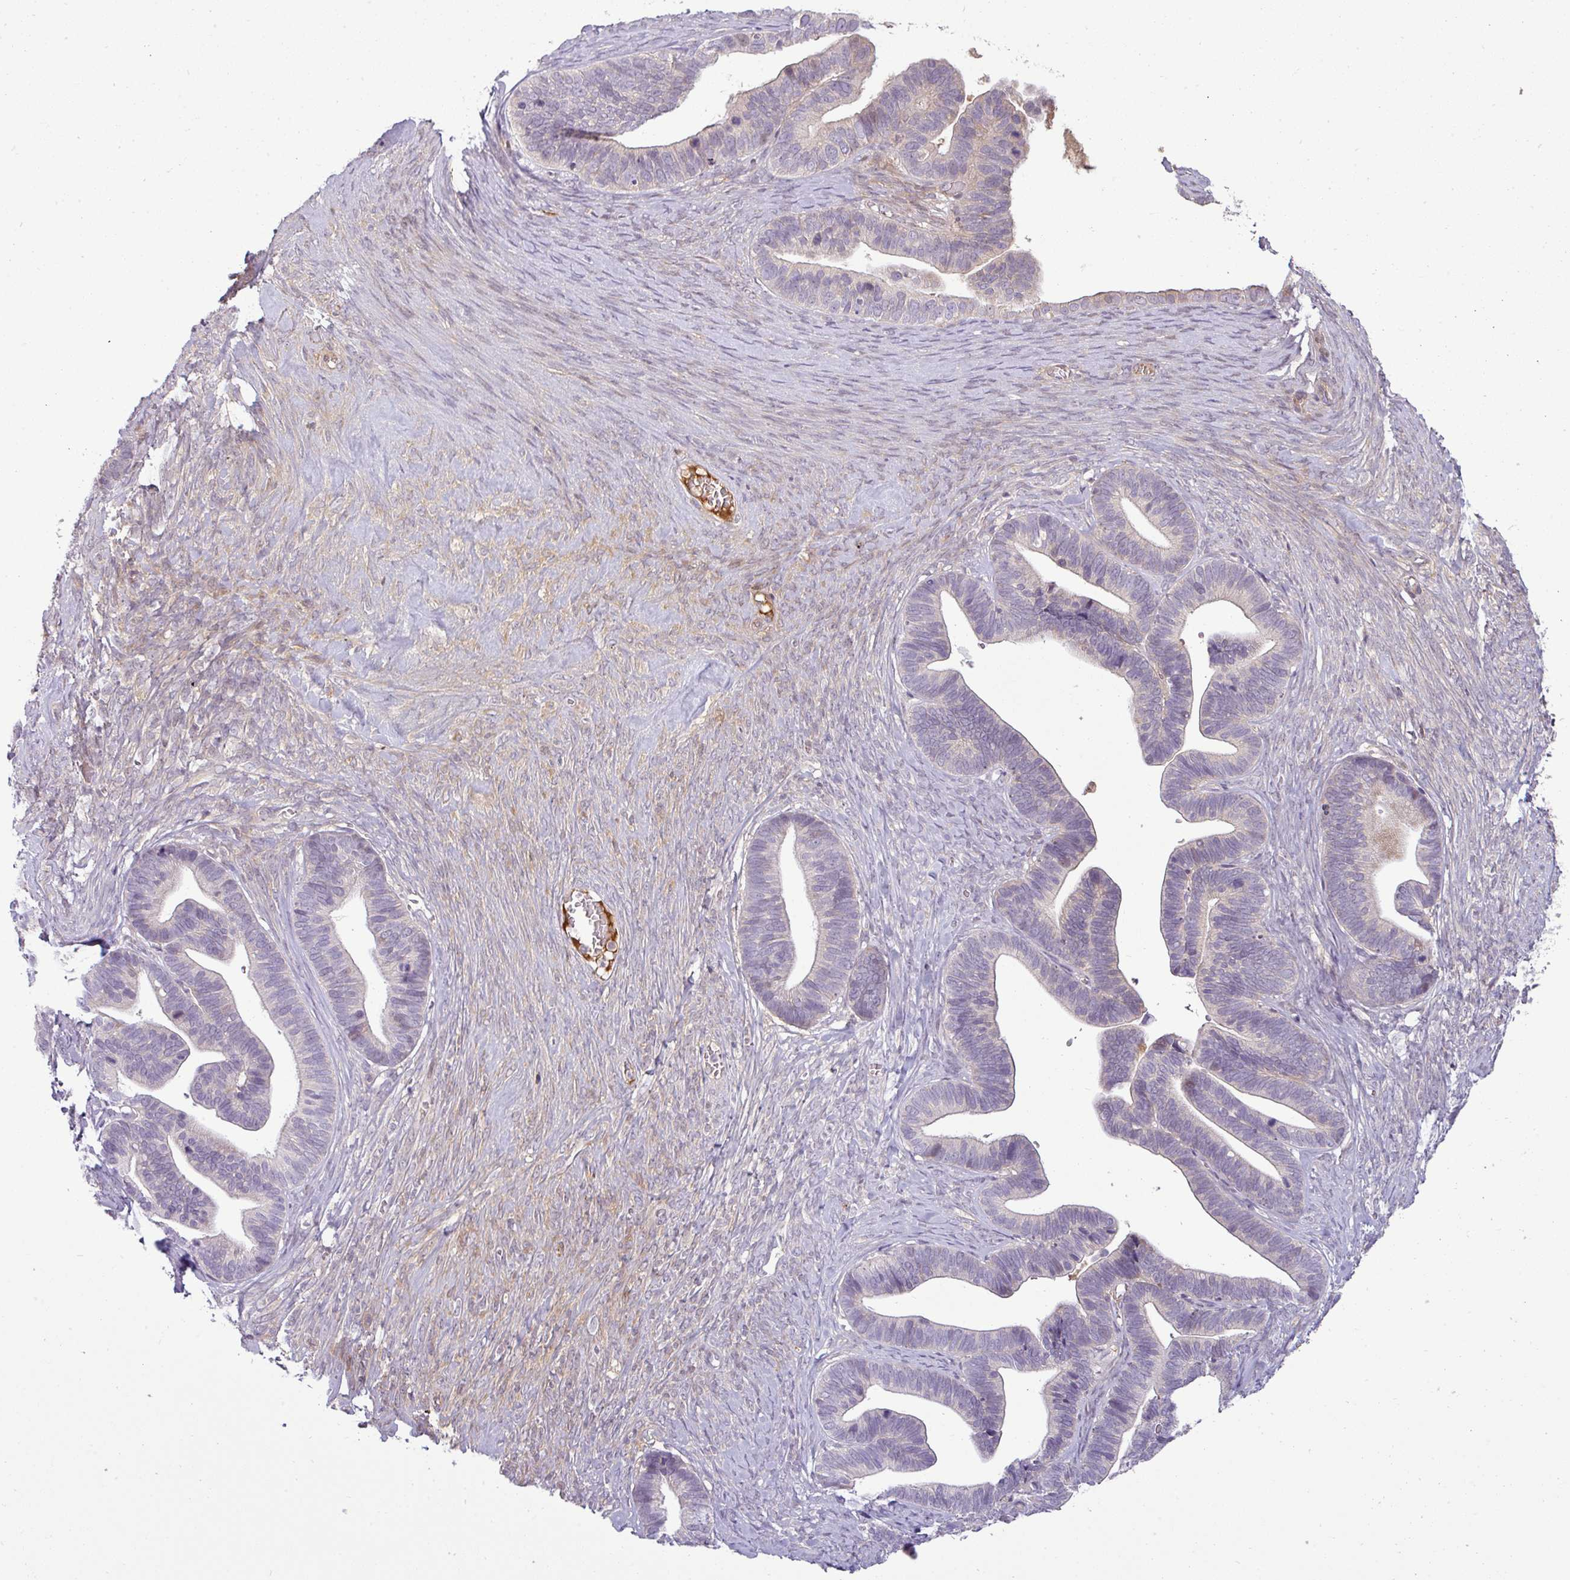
{"staining": {"intensity": "strong", "quantity": "<25%", "location": "cytoplasmic/membranous"}, "tissue": "ovarian cancer", "cell_type": "Tumor cells", "image_type": "cancer", "snomed": [{"axis": "morphology", "description": "Cystadenocarcinoma, serous, NOS"}, {"axis": "topography", "description": "Ovary"}], "caption": "Immunohistochemistry (IHC) micrograph of ovarian cancer (serous cystadenocarcinoma) stained for a protein (brown), which displays medium levels of strong cytoplasmic/membranous expression in about <25% of tumor cells.", "gene": "APOM", "patient": {"sex": "female", "age": 56}}